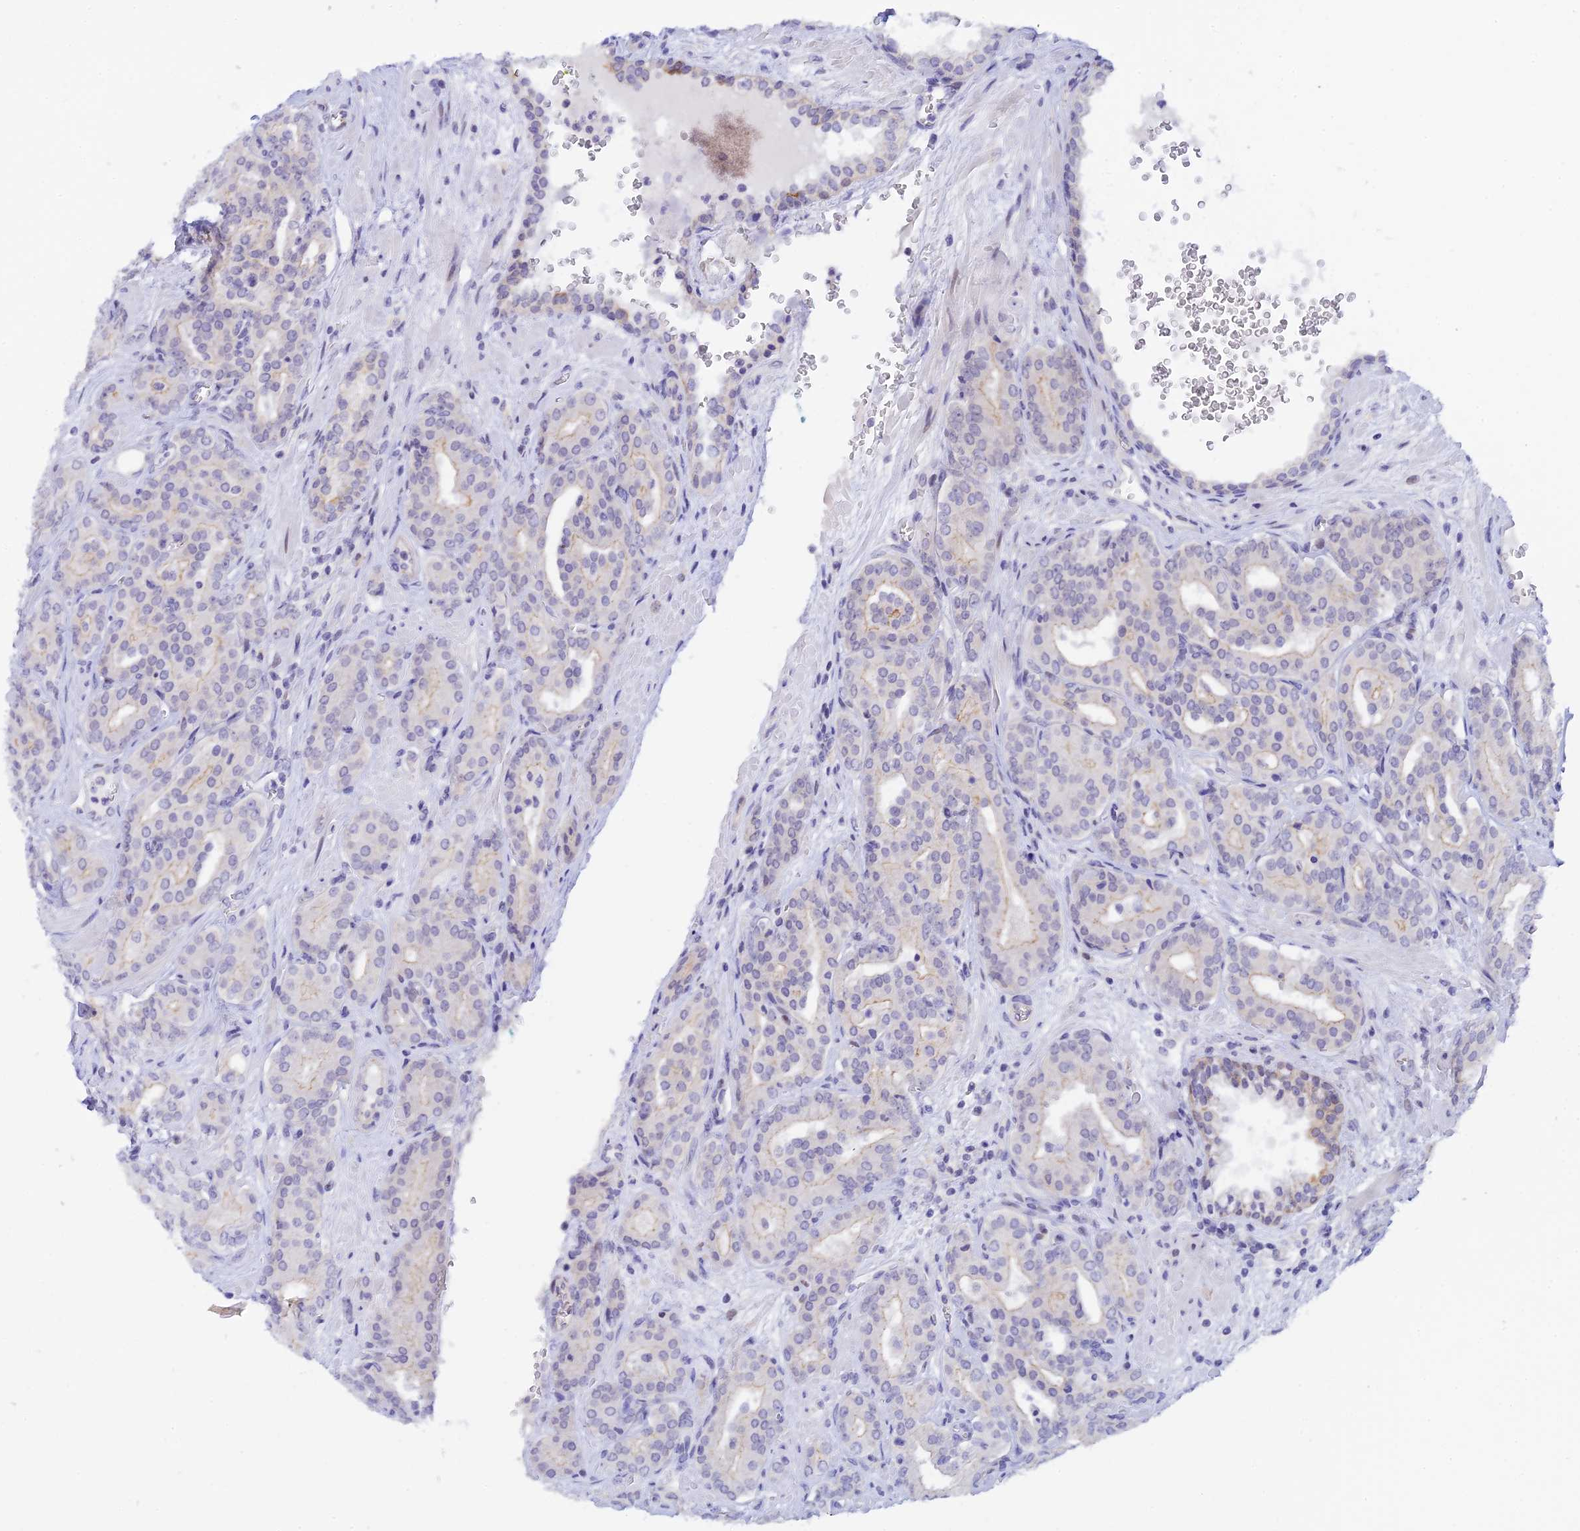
{"staining": {"intensity": "weak", "quantity": "<25%", "location": "cytoplasmic/membranous"}, "tissue": "prostate cancer", "cell_type": "Tumor cells", "image_type": "cancer", "snomed": [{"axis": "morphology", "description": "Adenocarcinoma, High grade"}, {"axis": "topography", "description": "Prostate"}], "caption": "Immunohistochemistry histopathology image of neoplastic tissue: human prostate cancer stained with DAB (3,3'-diaminobenzidine) displays no significant protein expression in tumor cells.", "gene": "RASGEF1B", "patient": {"sex": "male", "age": 66}}